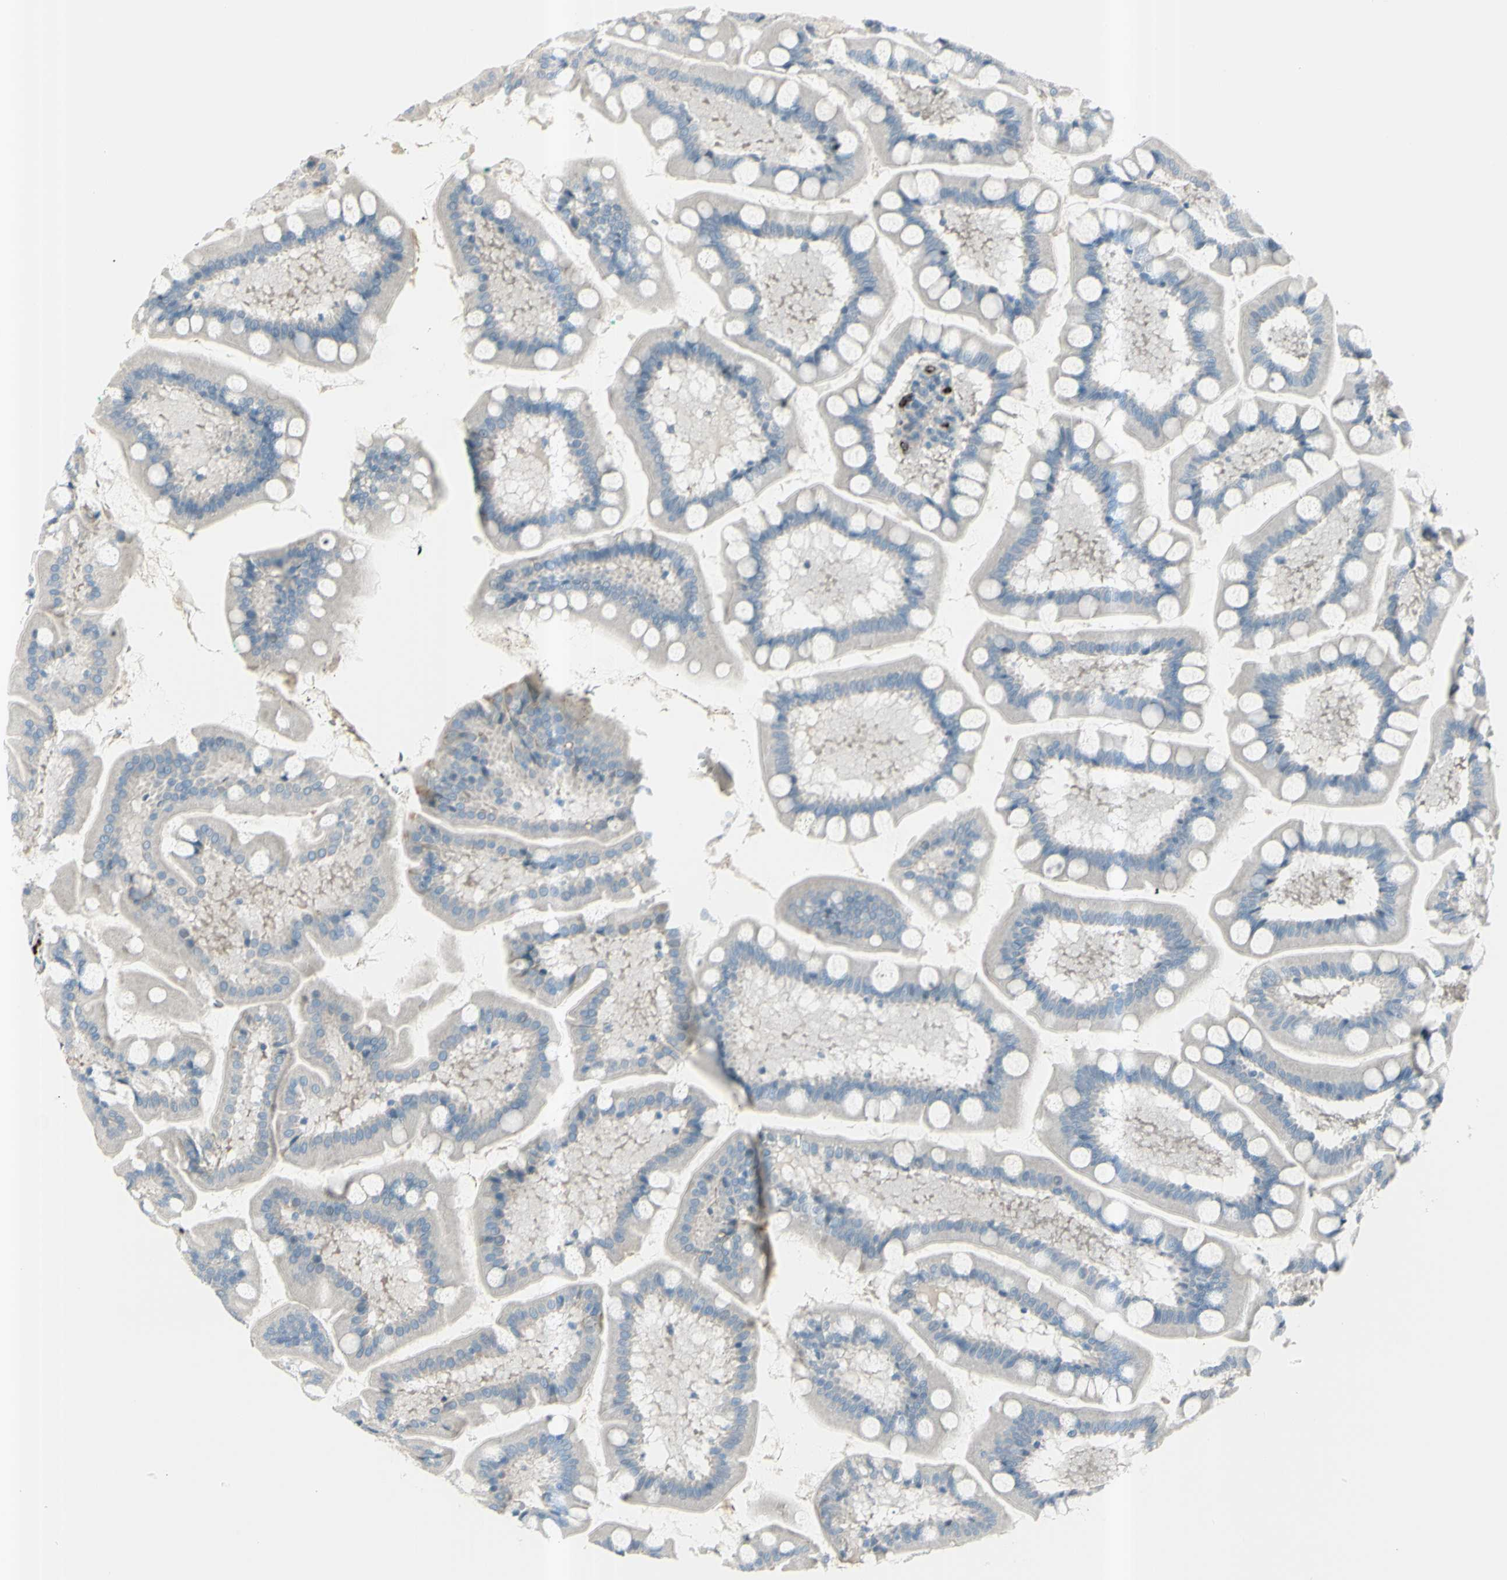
{"staining": {"intensity": "negative", "quantity": "none", "location": "none"}, "tissue": "small intestine", "cell_type": "Glandular cells", "image_type": "normal", "snomed": [{"axis": "morphology", "description": "Normal tissue, NOS"}, {"axis": "topography", "description": "Small intestine"}], "caption": "IHC micrograph of normal small intestine stained for a protein (brown), which demonstrates no expression in glandular cells. (IHC, brightfield microscopy, high magnification).", "gene": "GPR34", "patient": {"sex": "male", "age": 41}}